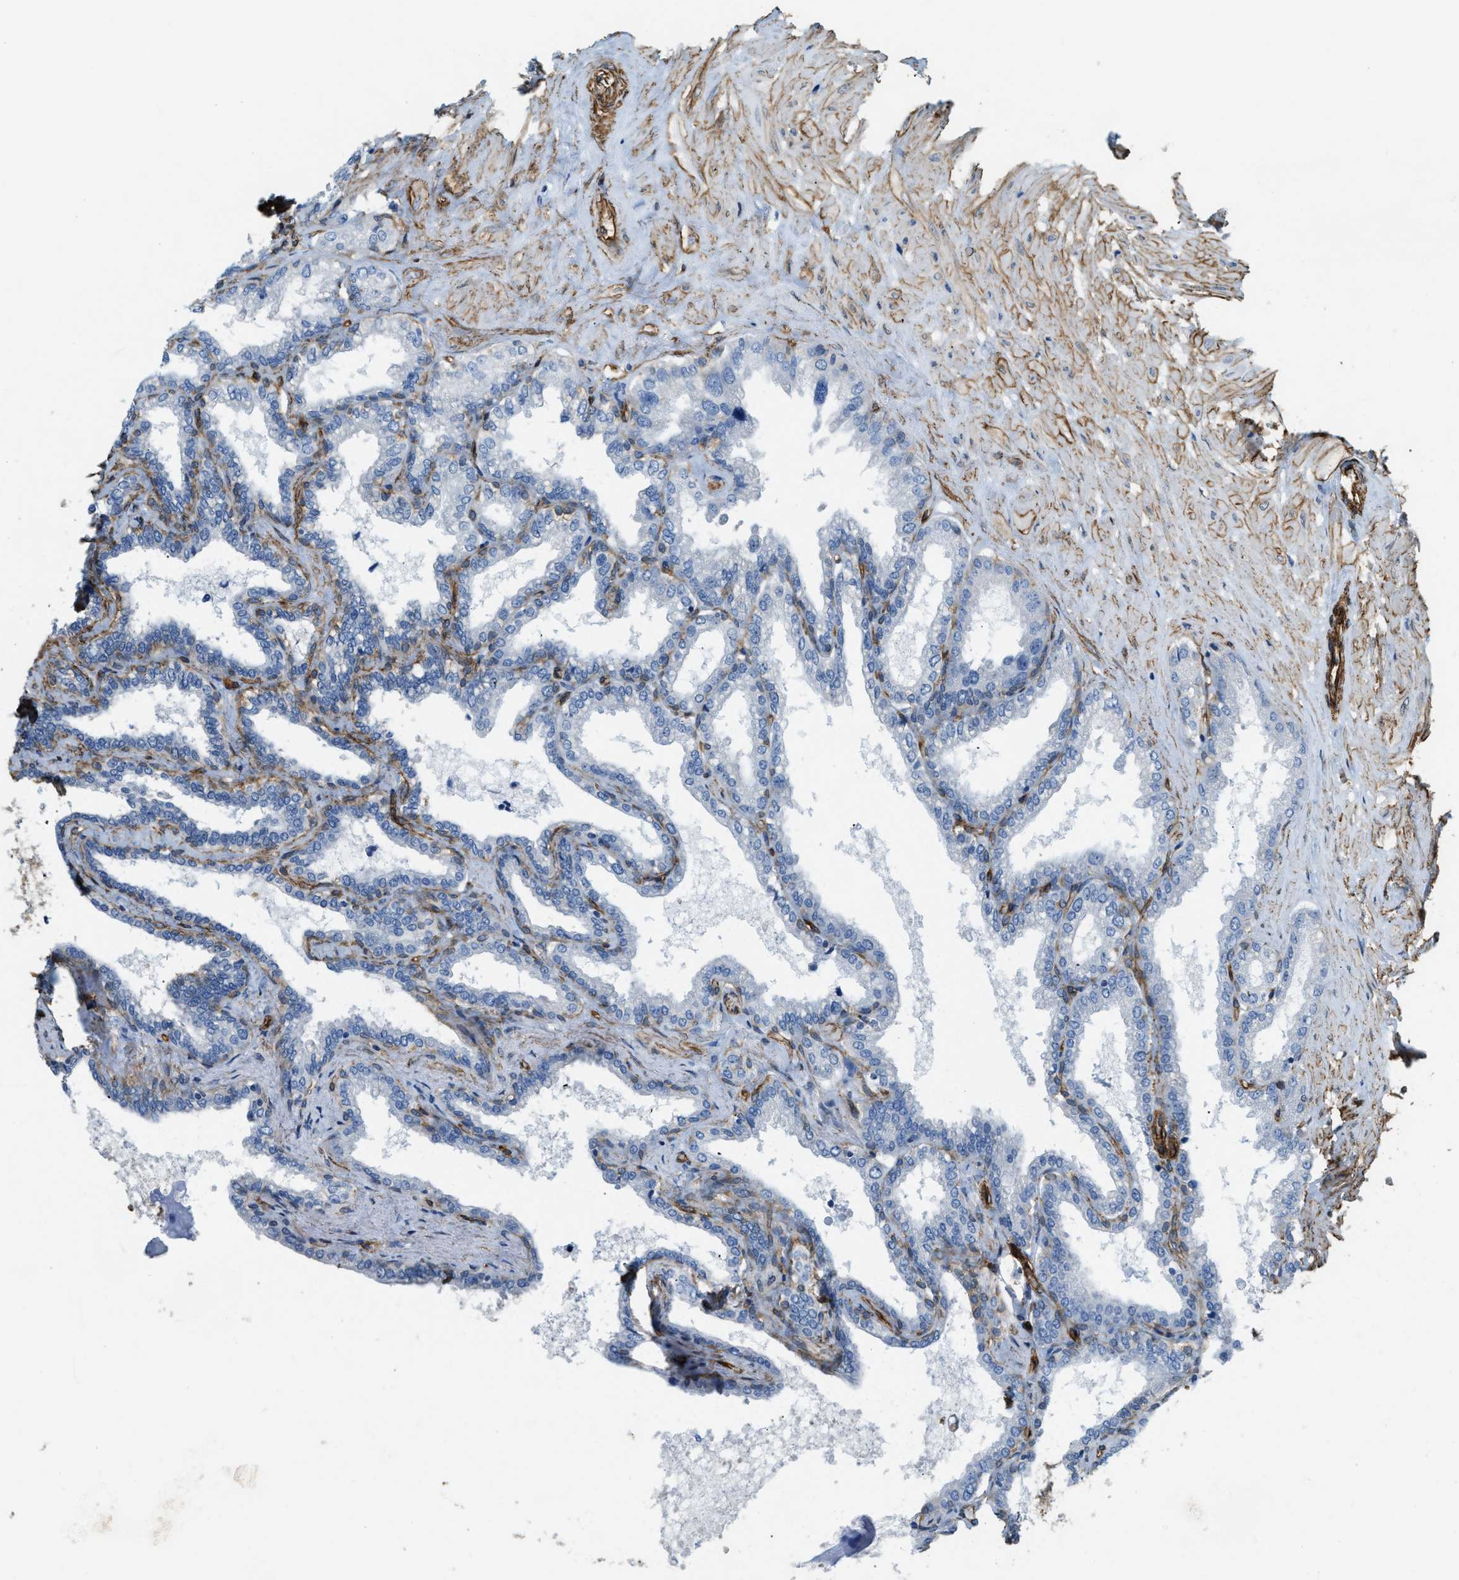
{"staining": {"intensity": "moderate", "quantity": "<25%", "location": "cytoplasmic/membranous"}, "tissue": "seminal vesicle", "cell_type": "Glandular cells", "image_type": "normal", "snomed": [{"axis": "morphology", "description": "Normal tissue, NOS"}, {"axis": "topography", "description": "Seminal veicle"}], "caption": "A photomicrograph showing moderate cytoplasmic/membranous staining in about <25% of glandular cells in normal seminal vesicle, as visualized by brown immunohistochemical staining.", "gene": "TMEM43", "patient": {"sex": "male", "age": 46}}